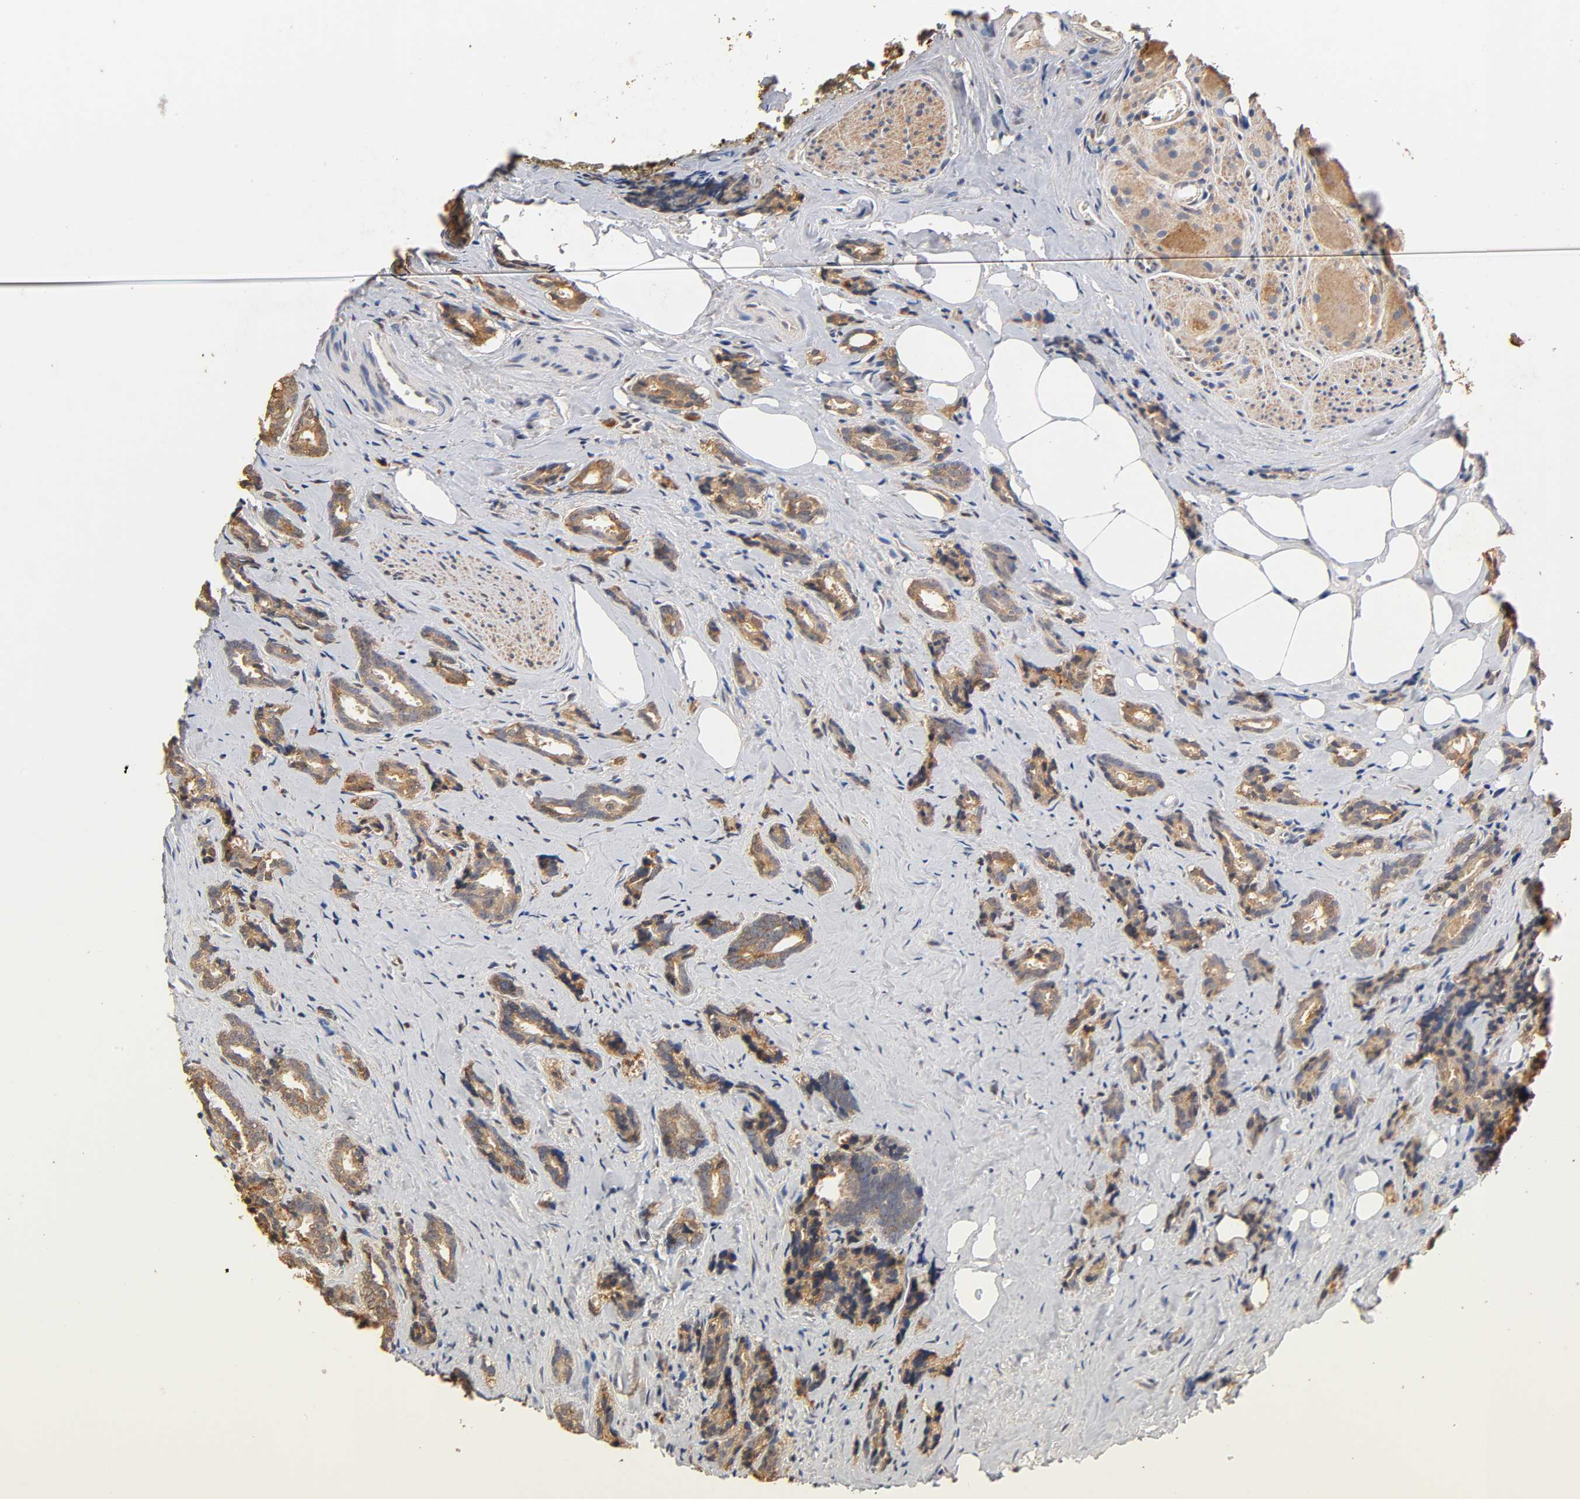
{"staining": {"intensity": "moderate", "quantity": ">75%", "location": "cytoplasmic/membranous"}, "tissue": "prostate cancer", "cell_type": "Tumor cells", "image_type": "cancer", "snomed": [{"axis": "morphology", "description": "Adenocarcinoma, High grade"}, {"axis": "topography", "description": "Prostate"}], "caption": "Prostate cancer tissue shows moderate cytoplasmic/membranous expression in approximately >75% of tumor cells, visualized by immunohistochemistry.", "gene": "PKN1", "patient": {"sex": "male", "age": 67}}